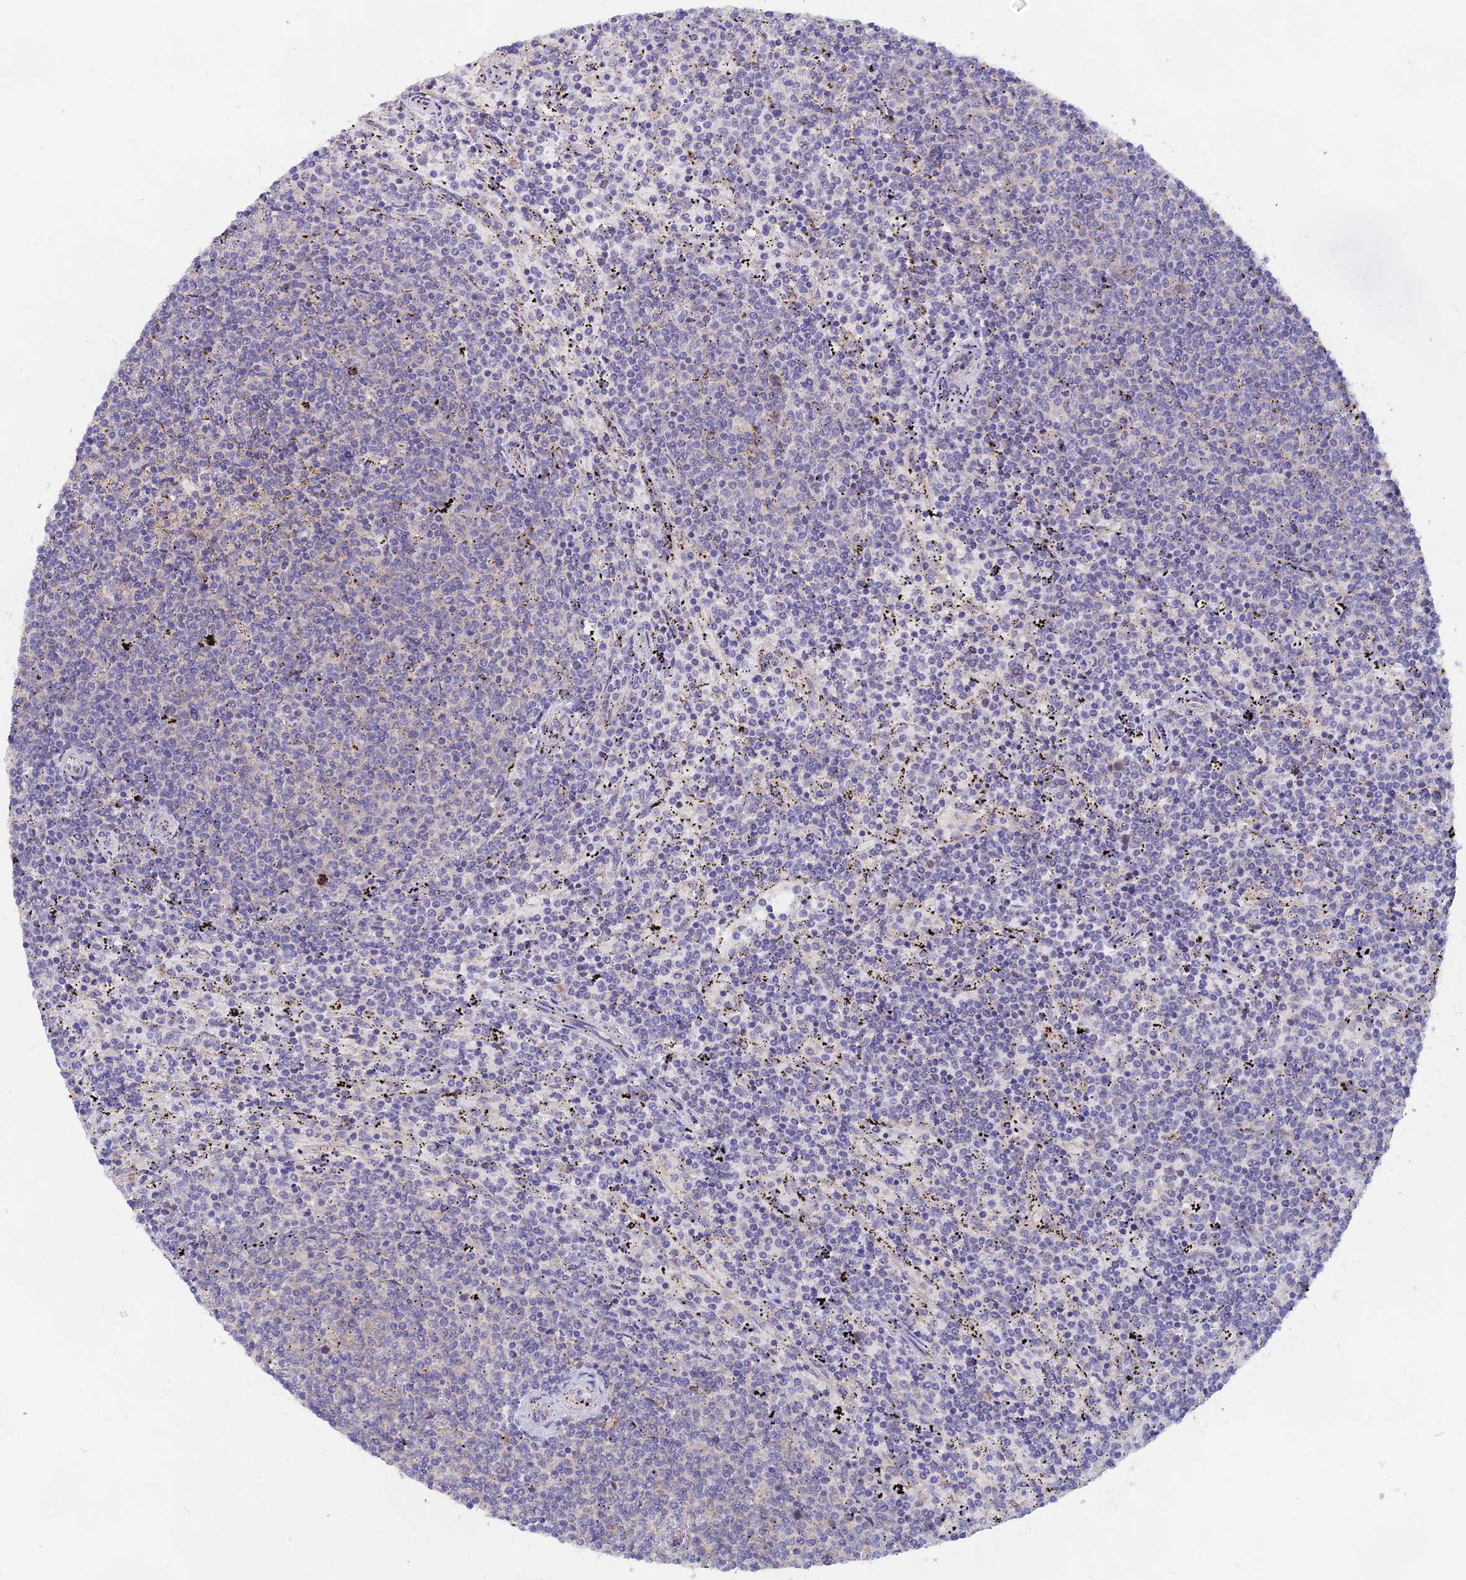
{"staining": {"intensity": "negative", "quantity": "none", "location": "none"}, "tissue": "lymphoma", "cell_type": "Tumor cells", "image_type": "cancer", "snomed": [{"axis": "morphology", "description": "Malignant lymphoma, non-Hodgkin's type, Low grade"}, {"axis": "topography", "description": "Spleen"}], "caption": "Malignant lymphoma, non-Hodgkin's type (low-grade) was stained to show a protein in brown. There is no significant expression in tumor cells.", "gene": "TENT4B", "patient": {"sex": "female", "age": 50}}